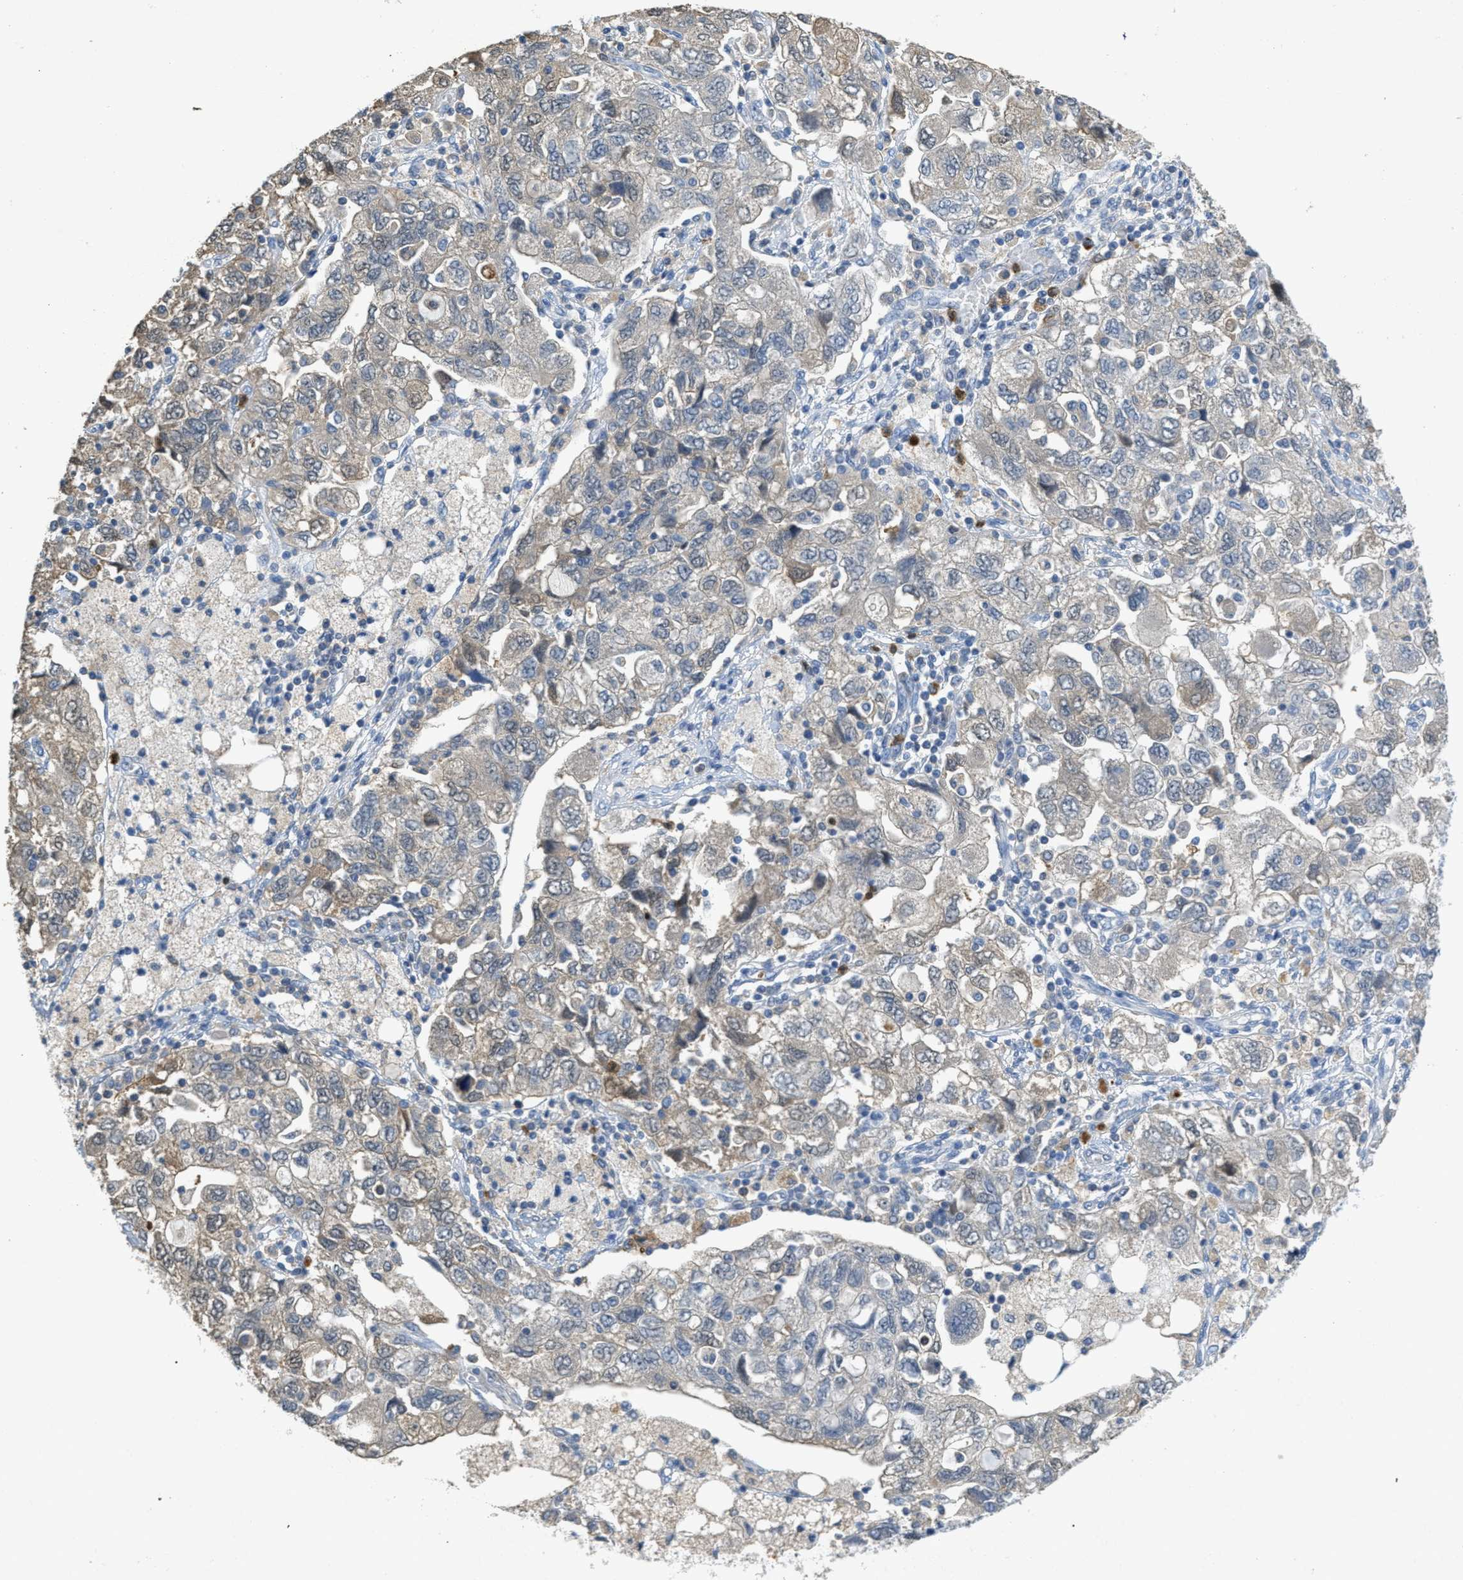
{"staining": {"intensity": "weak", "quantity": "25%-75%", "location": "cytoplasmic/membranous"}, "tissue": "ovarian cancer", "cell_type": "Tumor cells", "image_type": "cancer", "snomed": [{"axis": "morphology", "description": "Carcinoma, NOS"}, {"axis": "morphology", "description": "Cystadenocarcinoma, serous, NOS"}, {"axis": "topography", "description": "Ovary"}], "caption": "Immunohistochemical staining of ovarian cancer displays weak cytoplasmic/membranous protein expression in about 25%-75% of tumor cells. (brown staining indicates protein expression, while blue staining denotes nuclei).", "gene": "SERPINB1", "patient": {"sex": "female", "age": 69}}